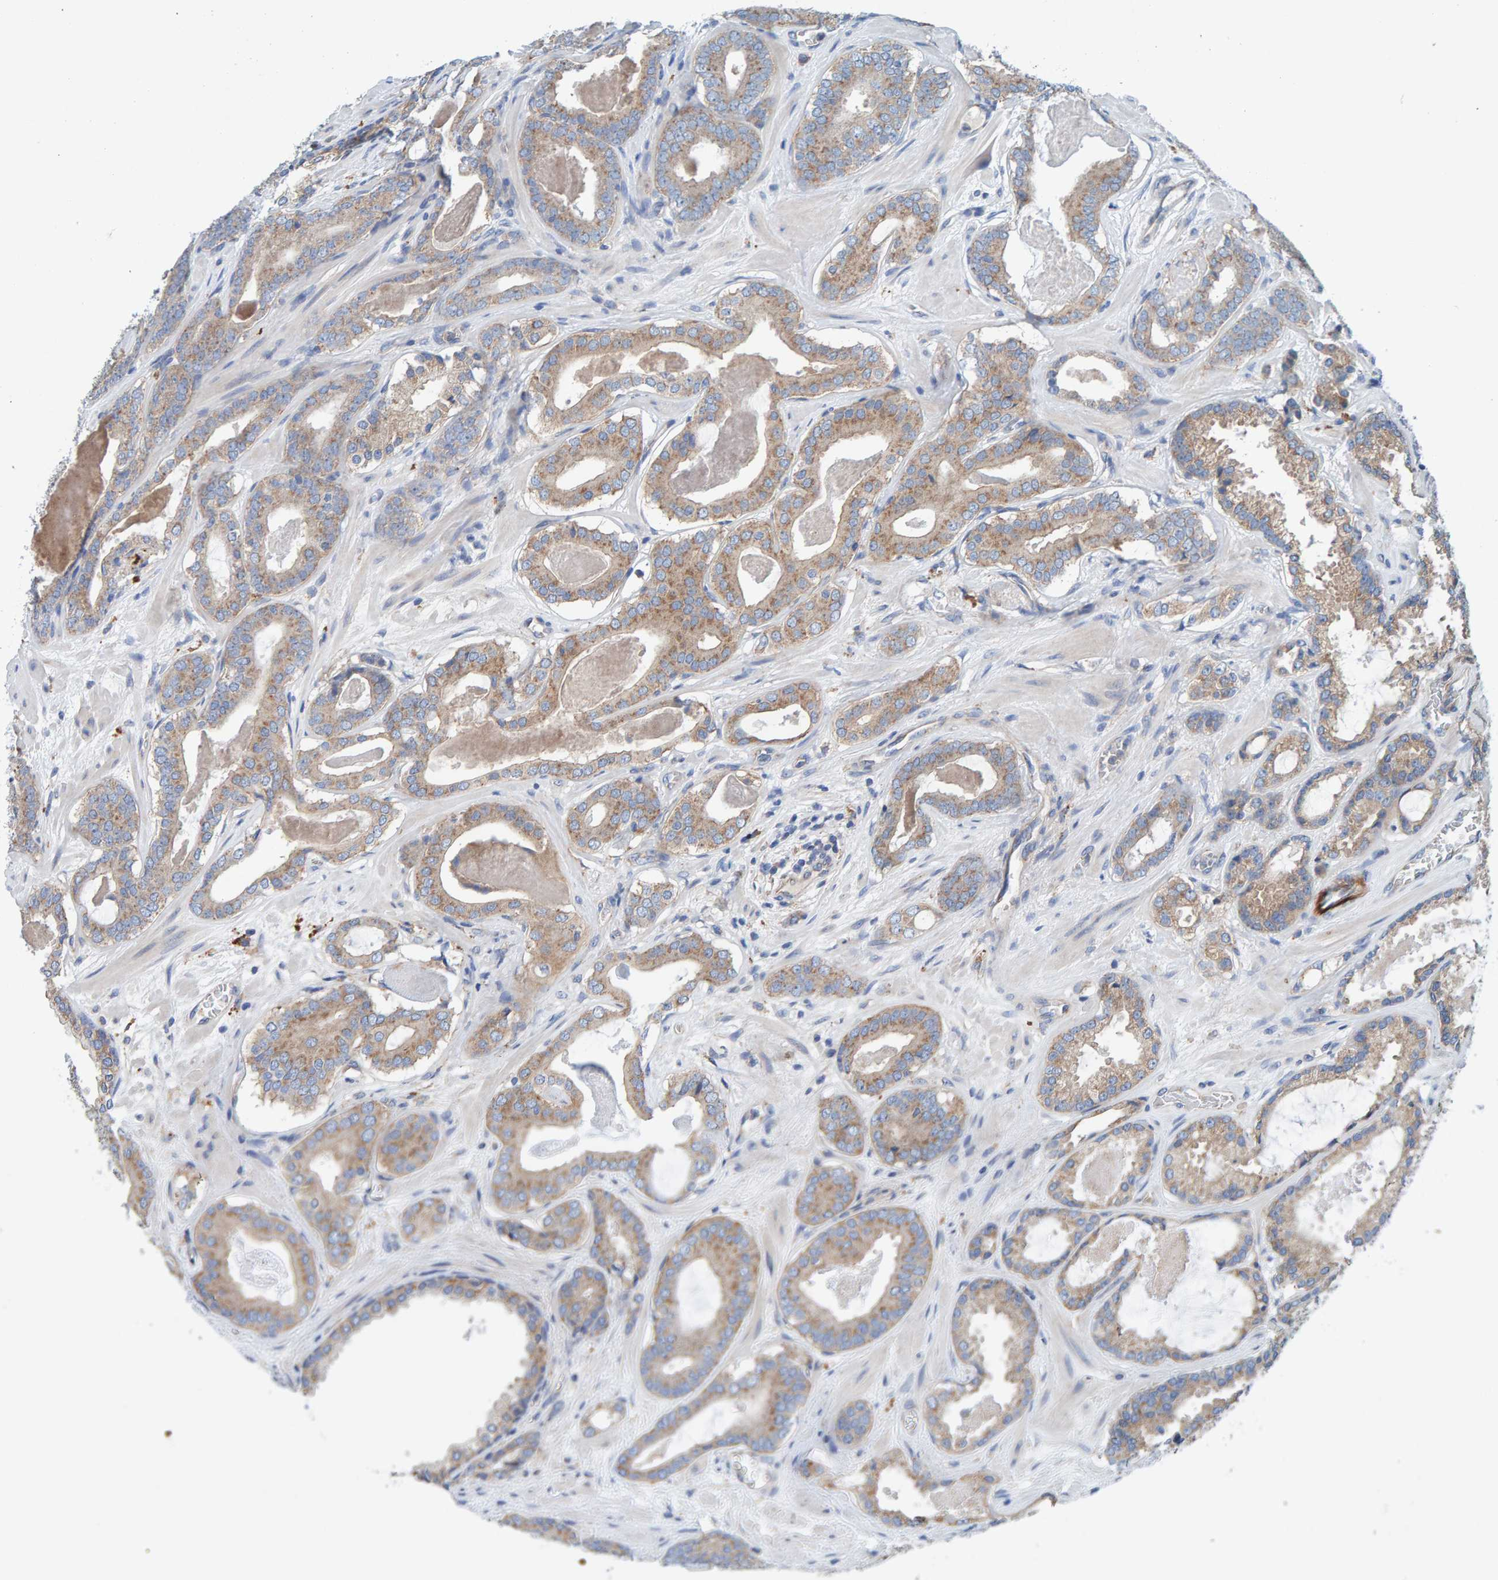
{"staining": {"intensity": "moderate", "quantity": ">75%", "location": "cytoplasmic/membranous"}, "tissue": "prostate cancer", "cell_type": "Tumor cells", "image_type": "cancer", "snomed": [{"axis": "morphology", "description": "Adenocarcinoma, High grade"}, {"axis": "topography", "description": "Prostate"}], "caption": "Immunohistochemical staining of human high-grade adenocarcinoma (prostate) shows medium levels of moderate cytoplasmic/membranous expression in about >75% of tumor cells. (DAB (3,3'-diaminobenzidine) IHC with brightfield microscopy, high magnification).", "gene": "MKLN1", "patient": {"sex": "male", "age": 60}}